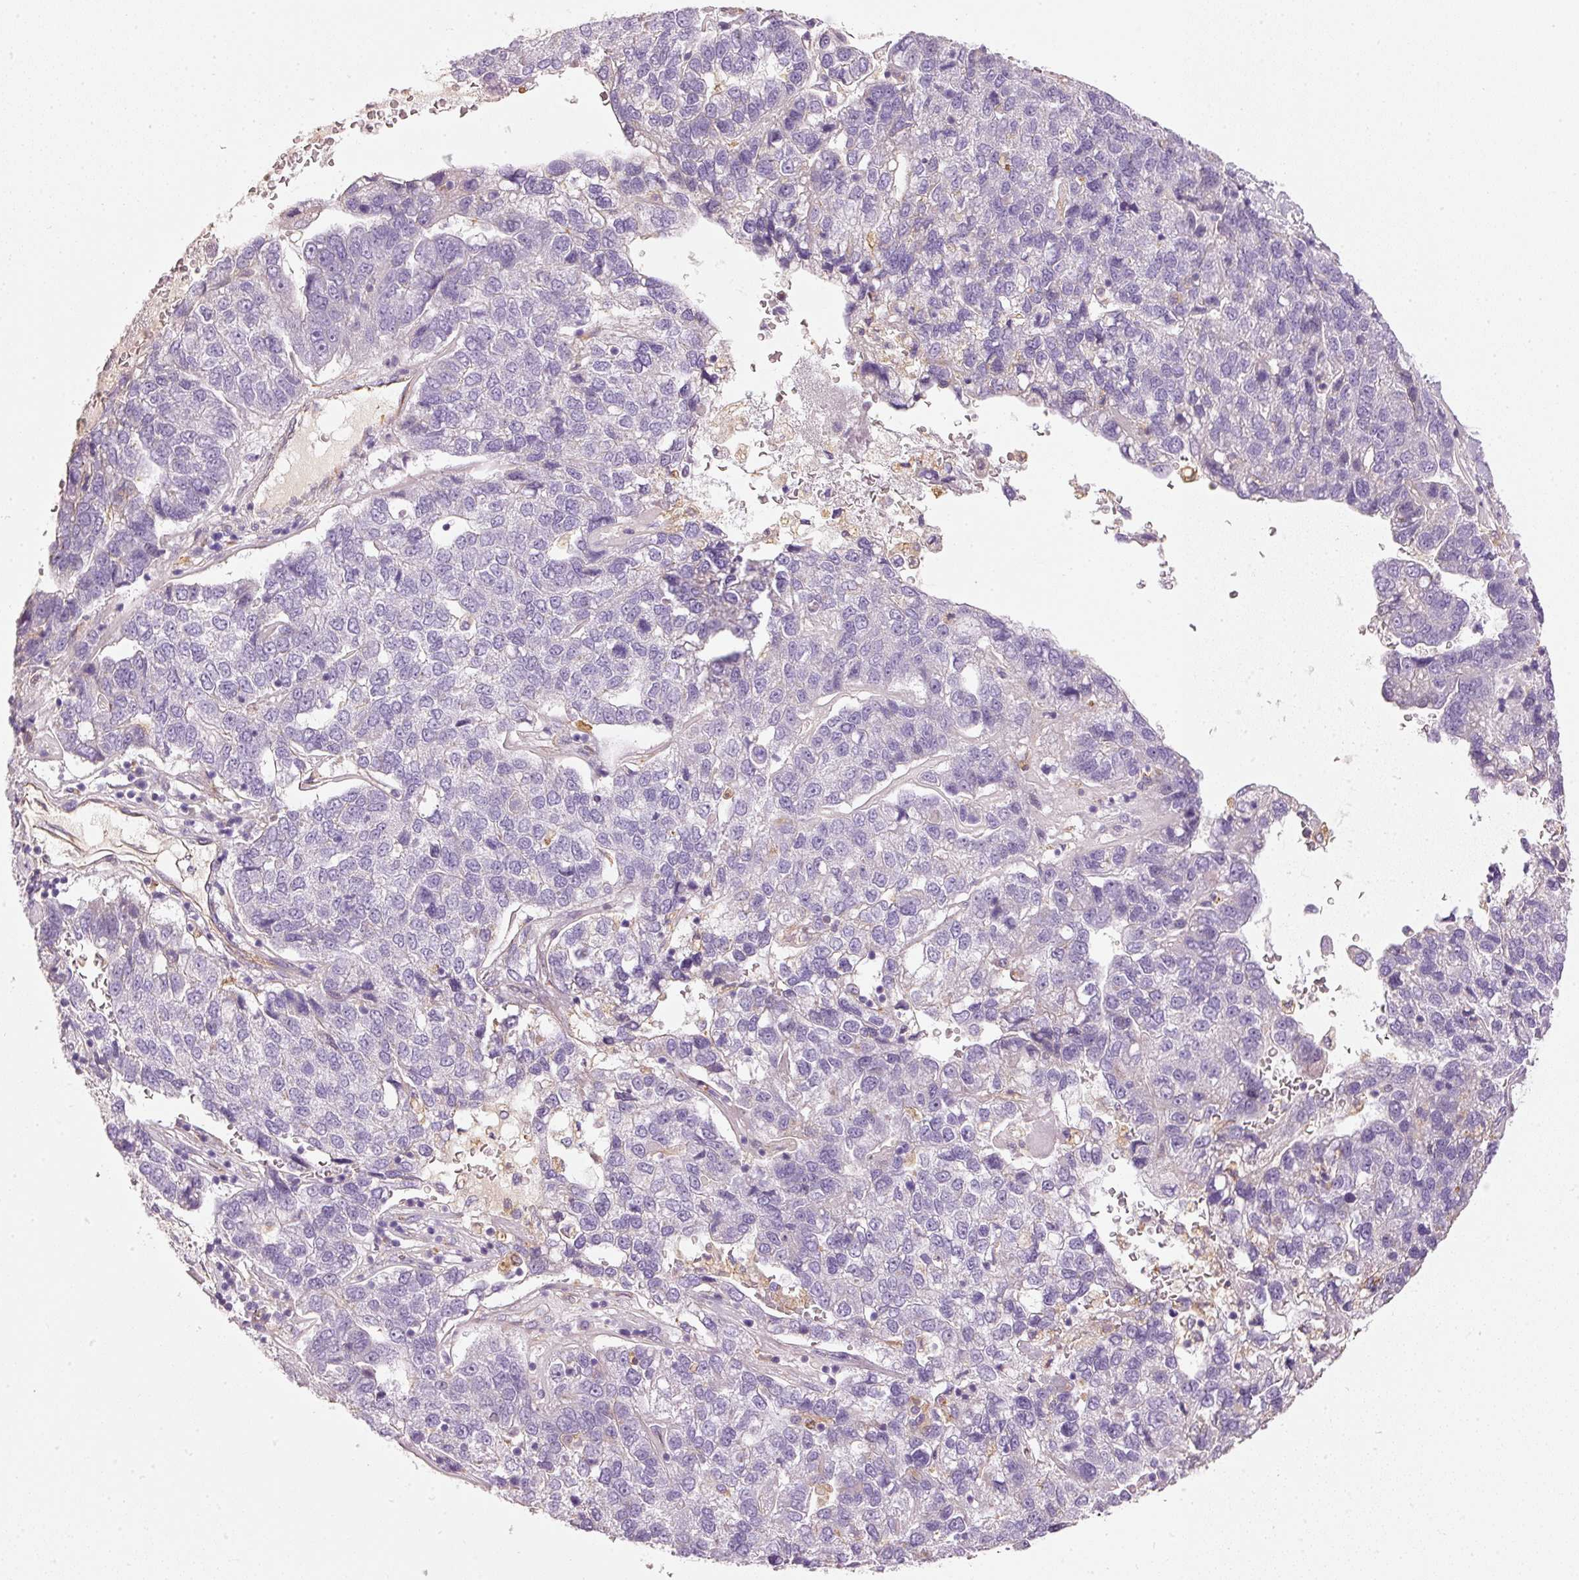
{"staining": {"intensity": "negative", "quantity": "none", "location": "none"}, "tissue": "pancreatic cancer", "cell_type": "Tumor cells", "image_type": "cancer", "snomed": [{"axis": "morphology", "description": "Adenocarcinoma, NOS"}, {"axis": "topography", "description": "Pancreas"}], "caption": "A micrograph of pancreatic cancer stained for a protein exhibits no brown staining in tumor cells. (DAB immunohistochemistry (IHC) visualized using brightfield microscopy, high magnification).", "gene": "OSR2", "patient": {"sex": "female", "age": 61}}